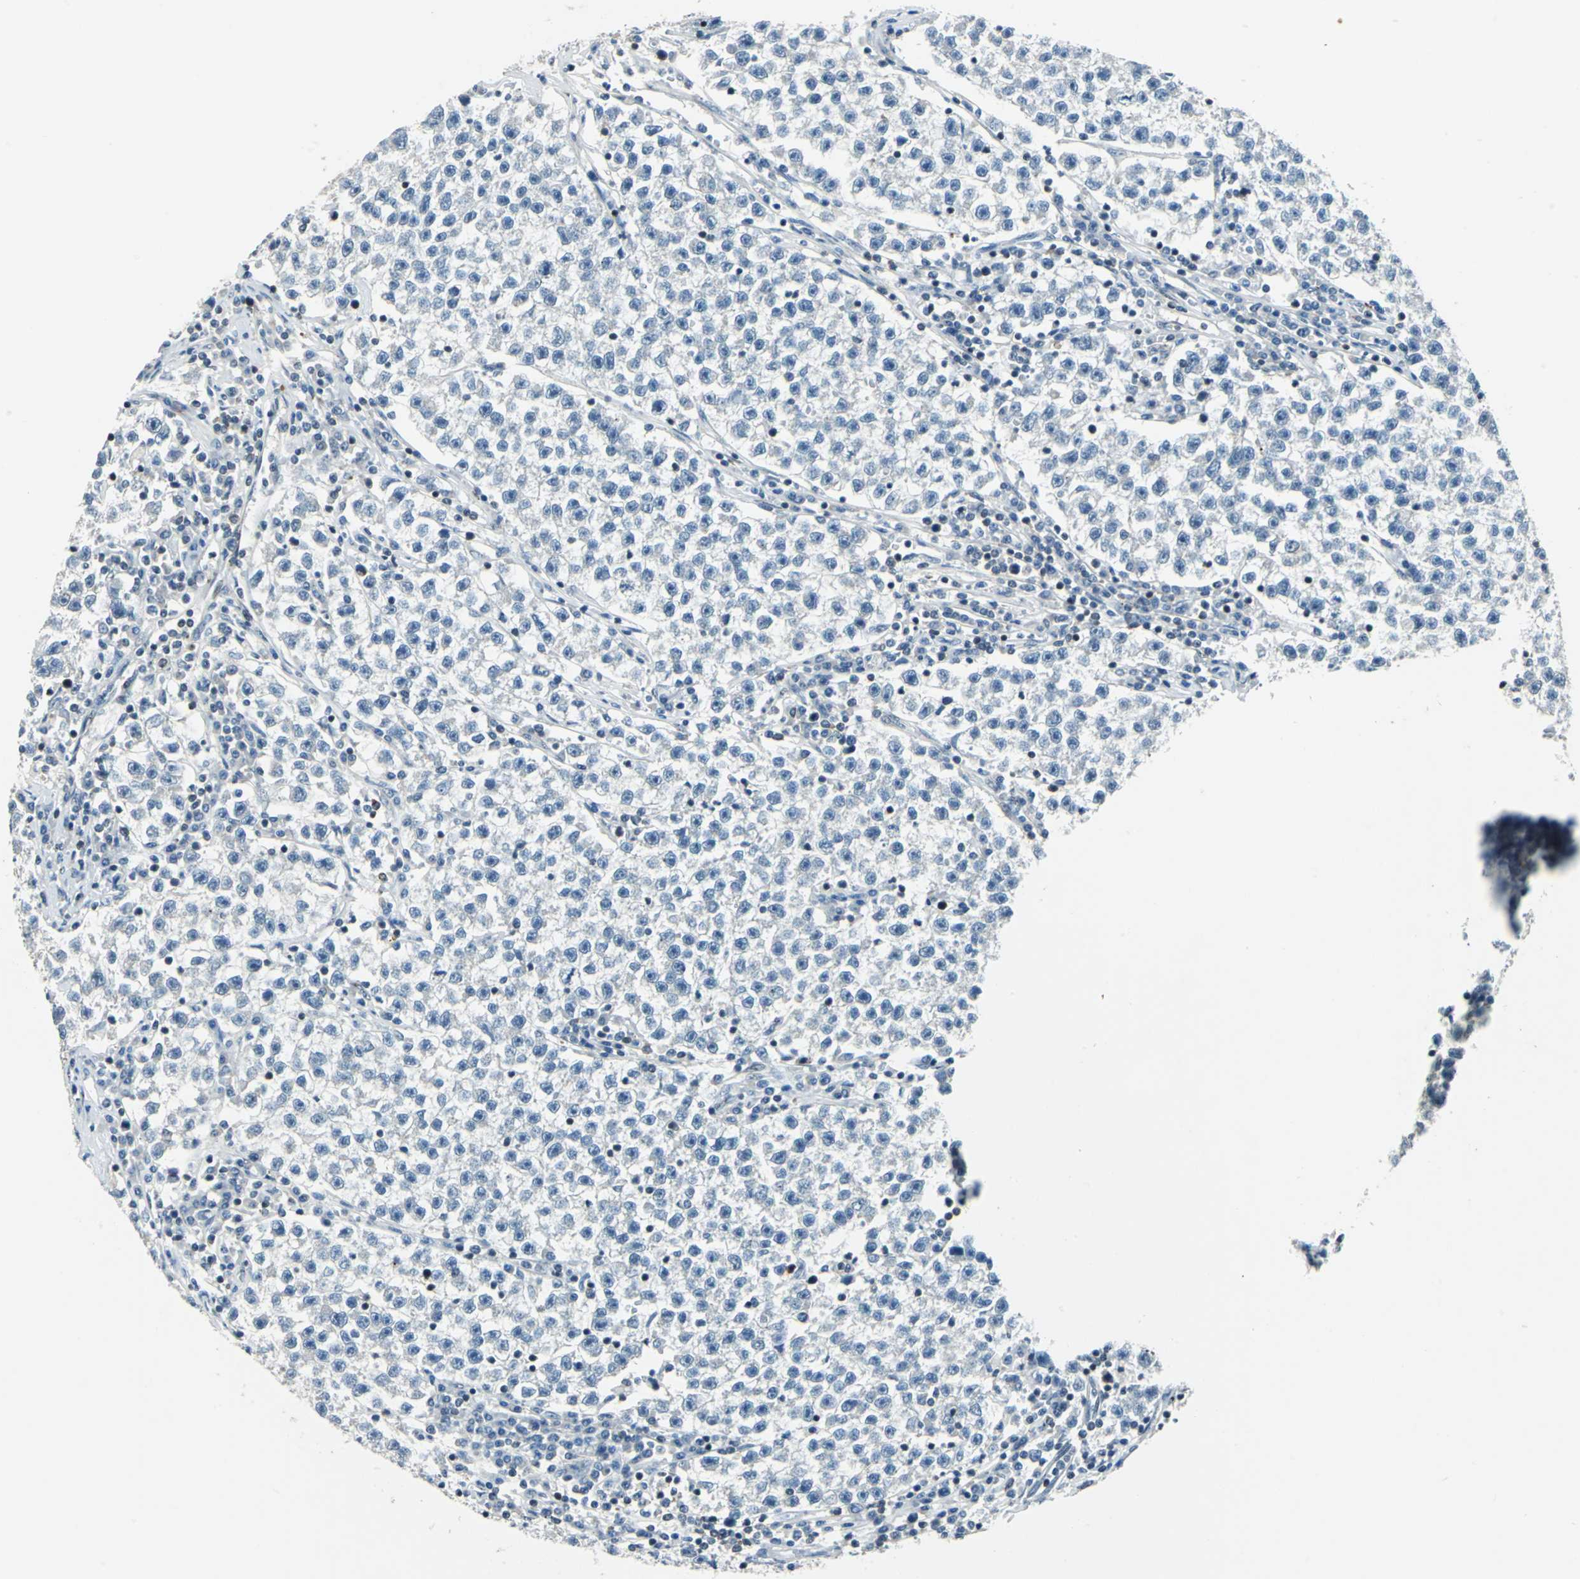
{"staining": {"intensity": "negative", "quantity": "none", "location": "none"}, "tissue": "testis cancer", "cell_type": "Tumor cells", "image_type": "cancer", "snomed": [{"axis": "morphology", "description": "Seminoma, NOS"}, {"axis": "topography", "description": "Testis"}], "caption": "Tumor cells show no significant protein staining in testis cancer. (Brightfield microscopy of DAB (3,3'-diaminobenzidine) immunohistochemistry at high magnification).", "gene": "HCFC2", "patient": {"sex": "male", "age": 22}}